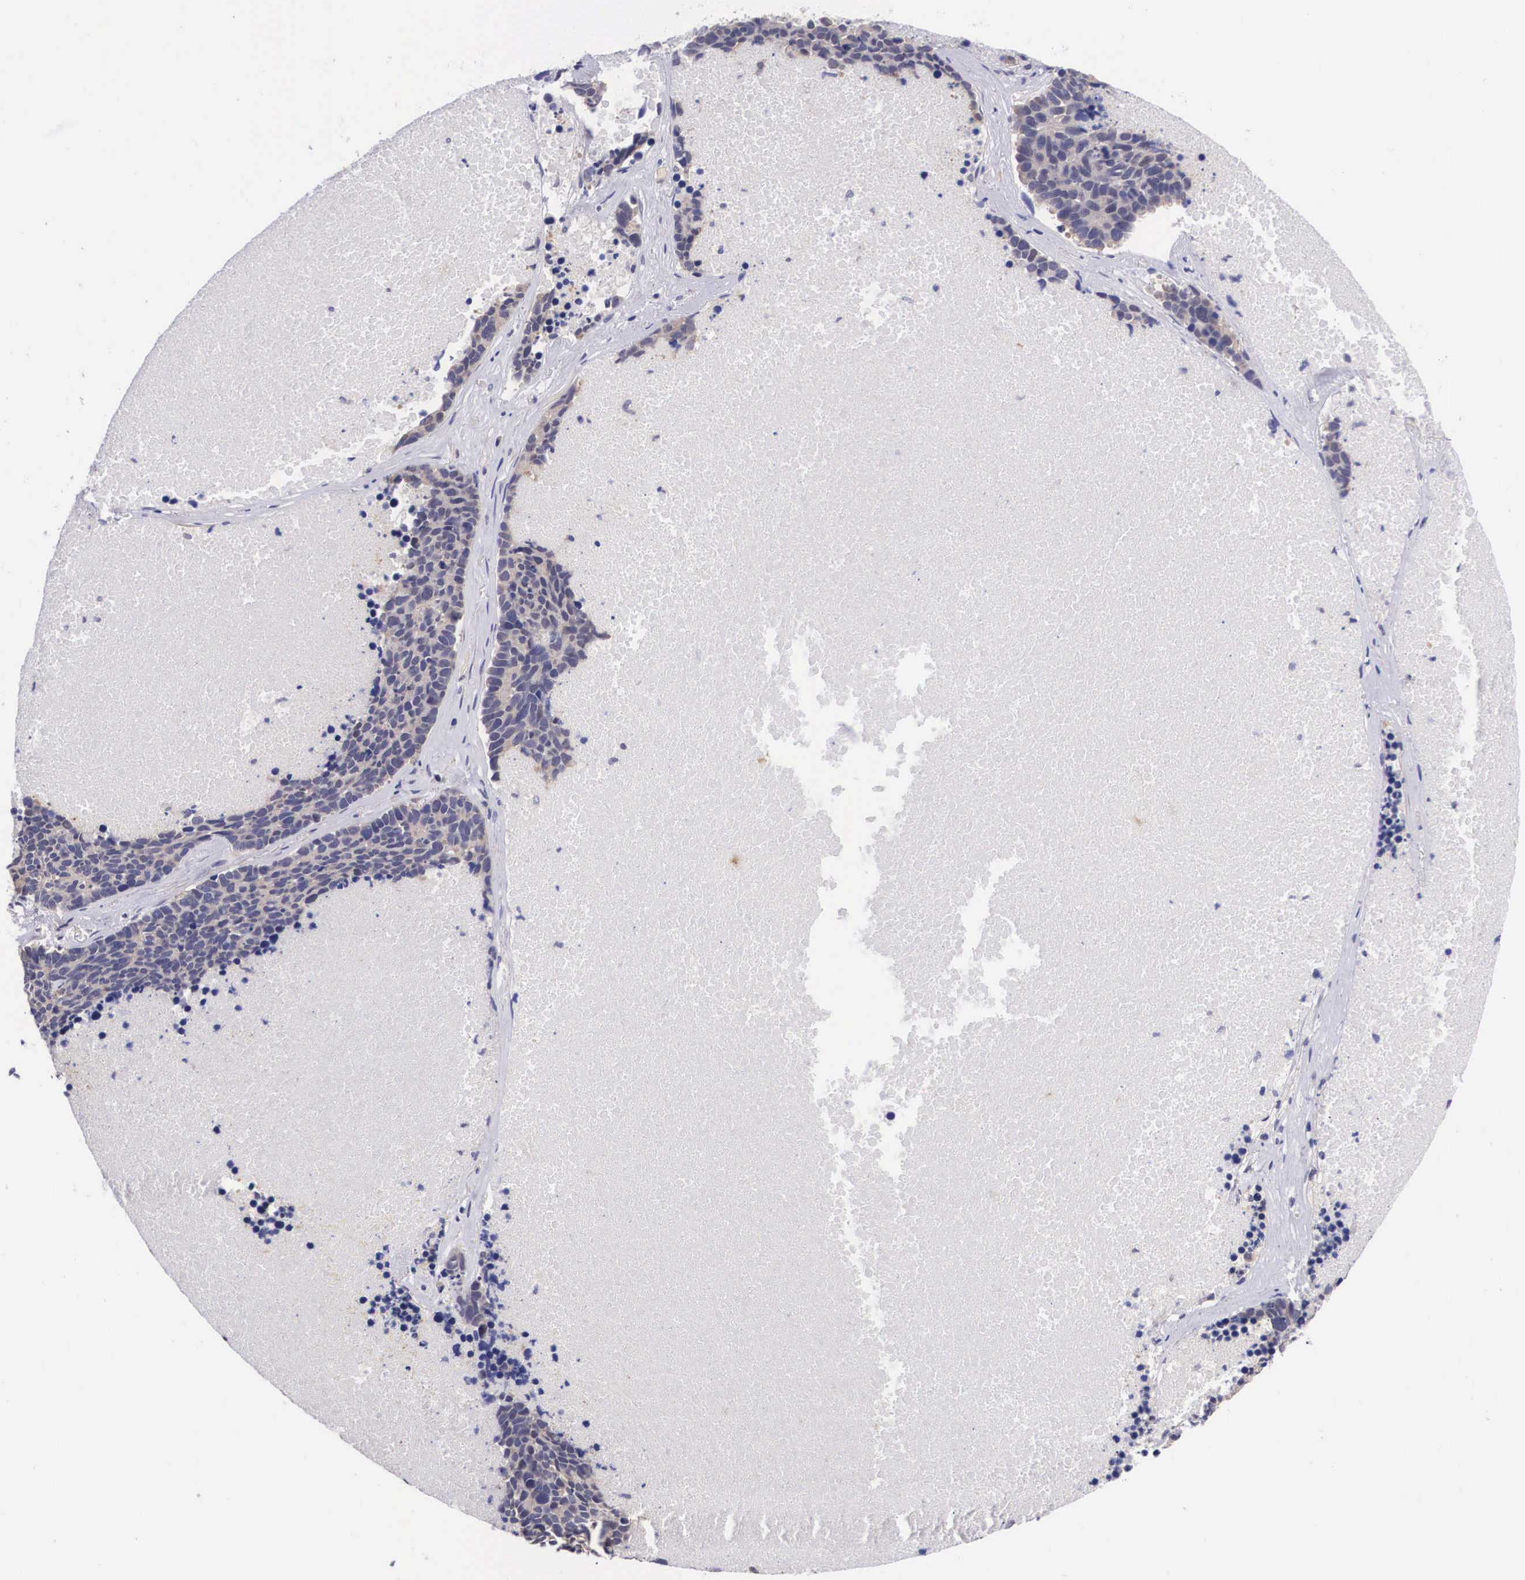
{"staining": {"intensity": "weak", "quantity": "25%-75%", "location": "cytoplasmic/membranous"}, "tissue": "lung cancer", "cell_type": "Tumor cells", "image_type": "cancer", "snomed": [{"axis": "morphology", "description": "Neoplasm, malignant, NOS"}, {"axis": "topography", "description": "Lung"}], "caption": "Tumor cells reveal weak cytoplasmic/membranous expression in about 25%-75% of cells in neoplasm (malignant) (lung).", "gene": "OTX2", "patient": {"sex": "female", "age": 75}}